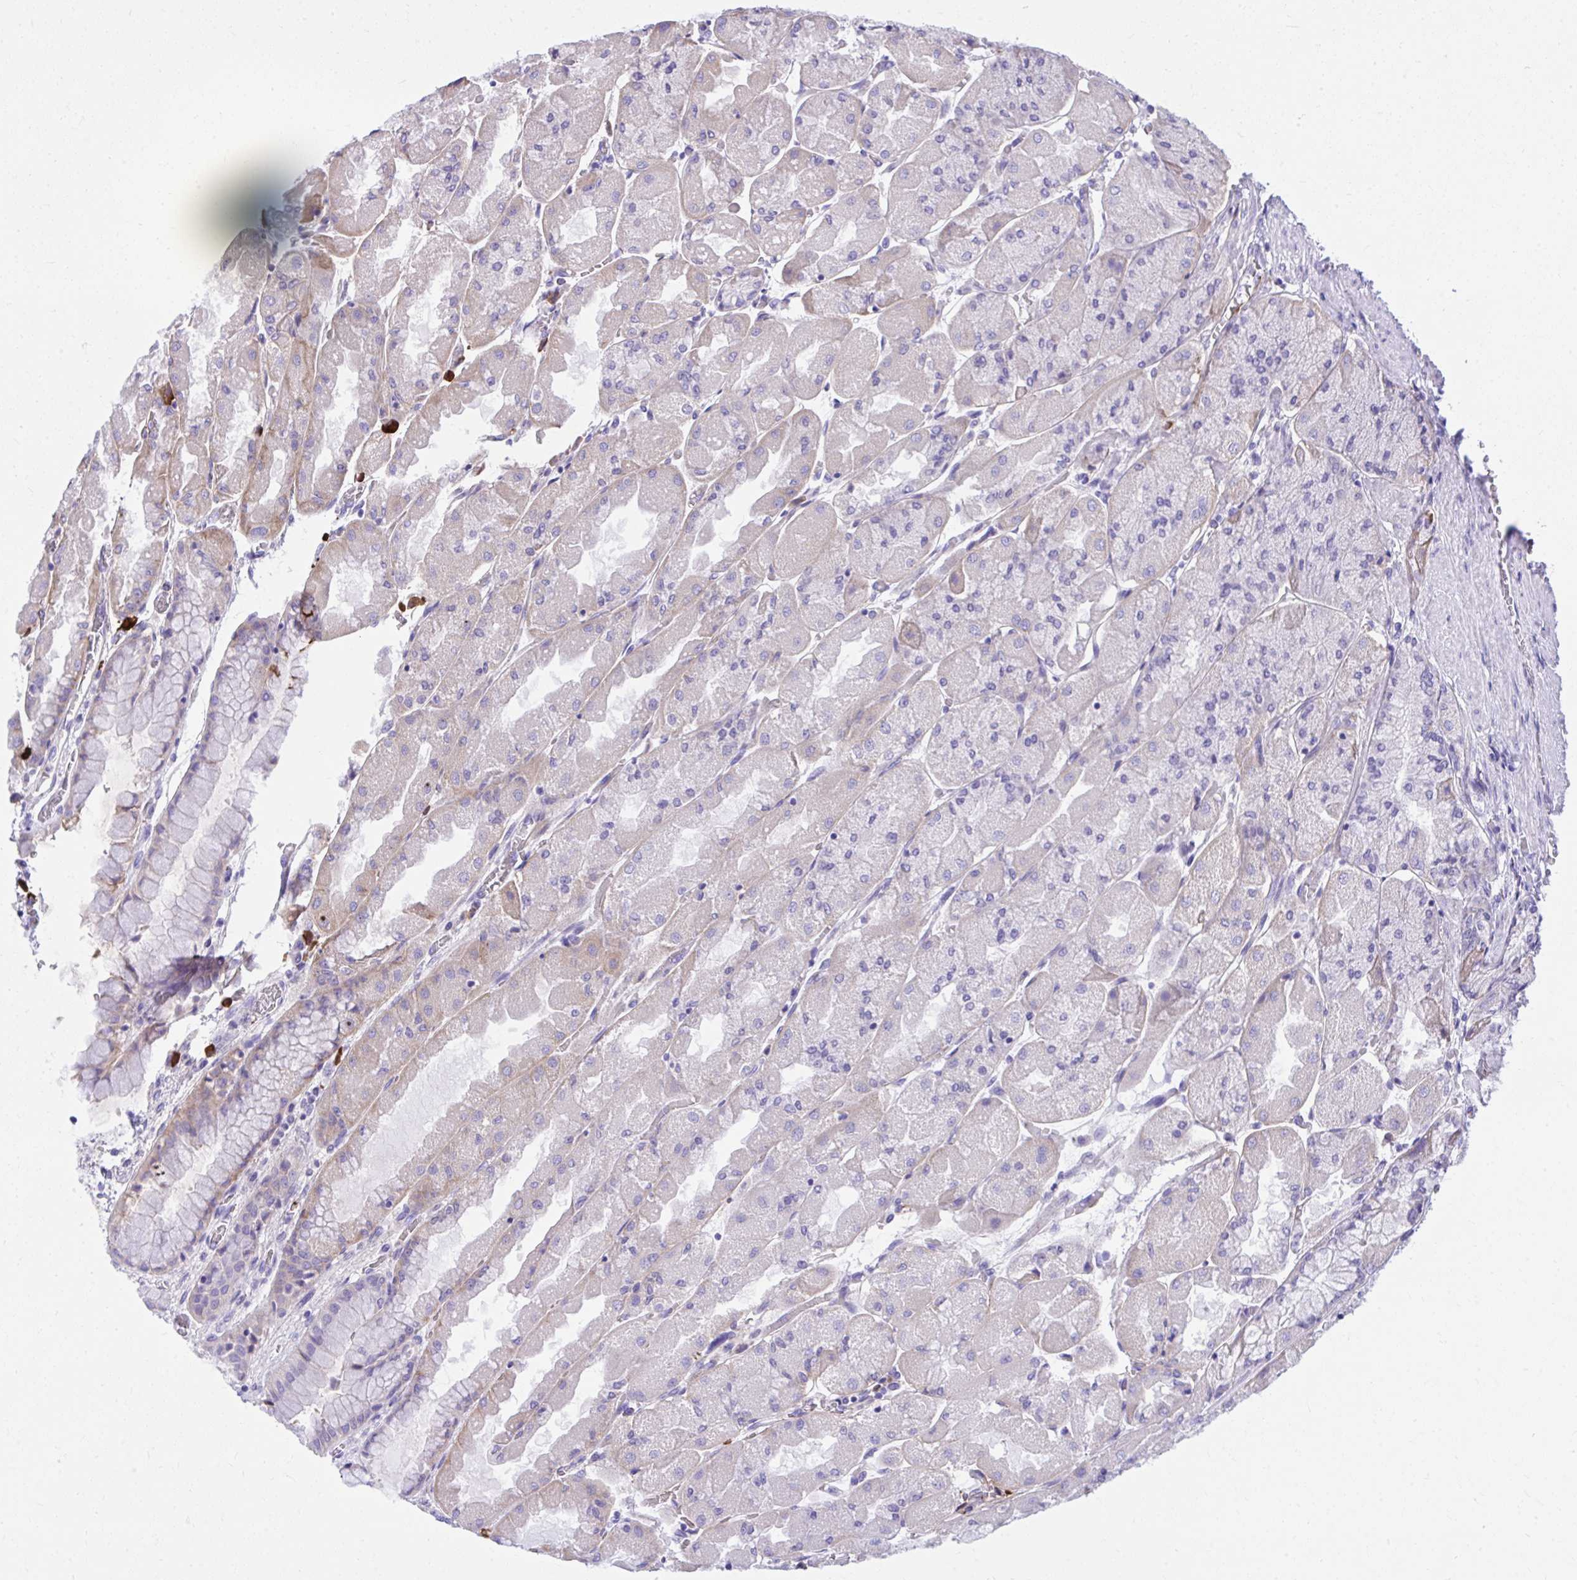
{"staining": {"intensity": "weak", "quantity": "<25%", "location": "cytoplasmic/membranous"}, "tissue": "stomach", "cell_type": "Glandular cells", "image_type": "normal", "snomed": [{"axis": "morphology", "description": "Normal tissue, NOS"}, {"axis": "topography", "description": "Stomach"}], "caption": "Normal stomach was stained to show a protein in brown. There is no significant positivity in glandular cells.", "gene": "HRG", "patient": {"sex": "female", "age": 61}}